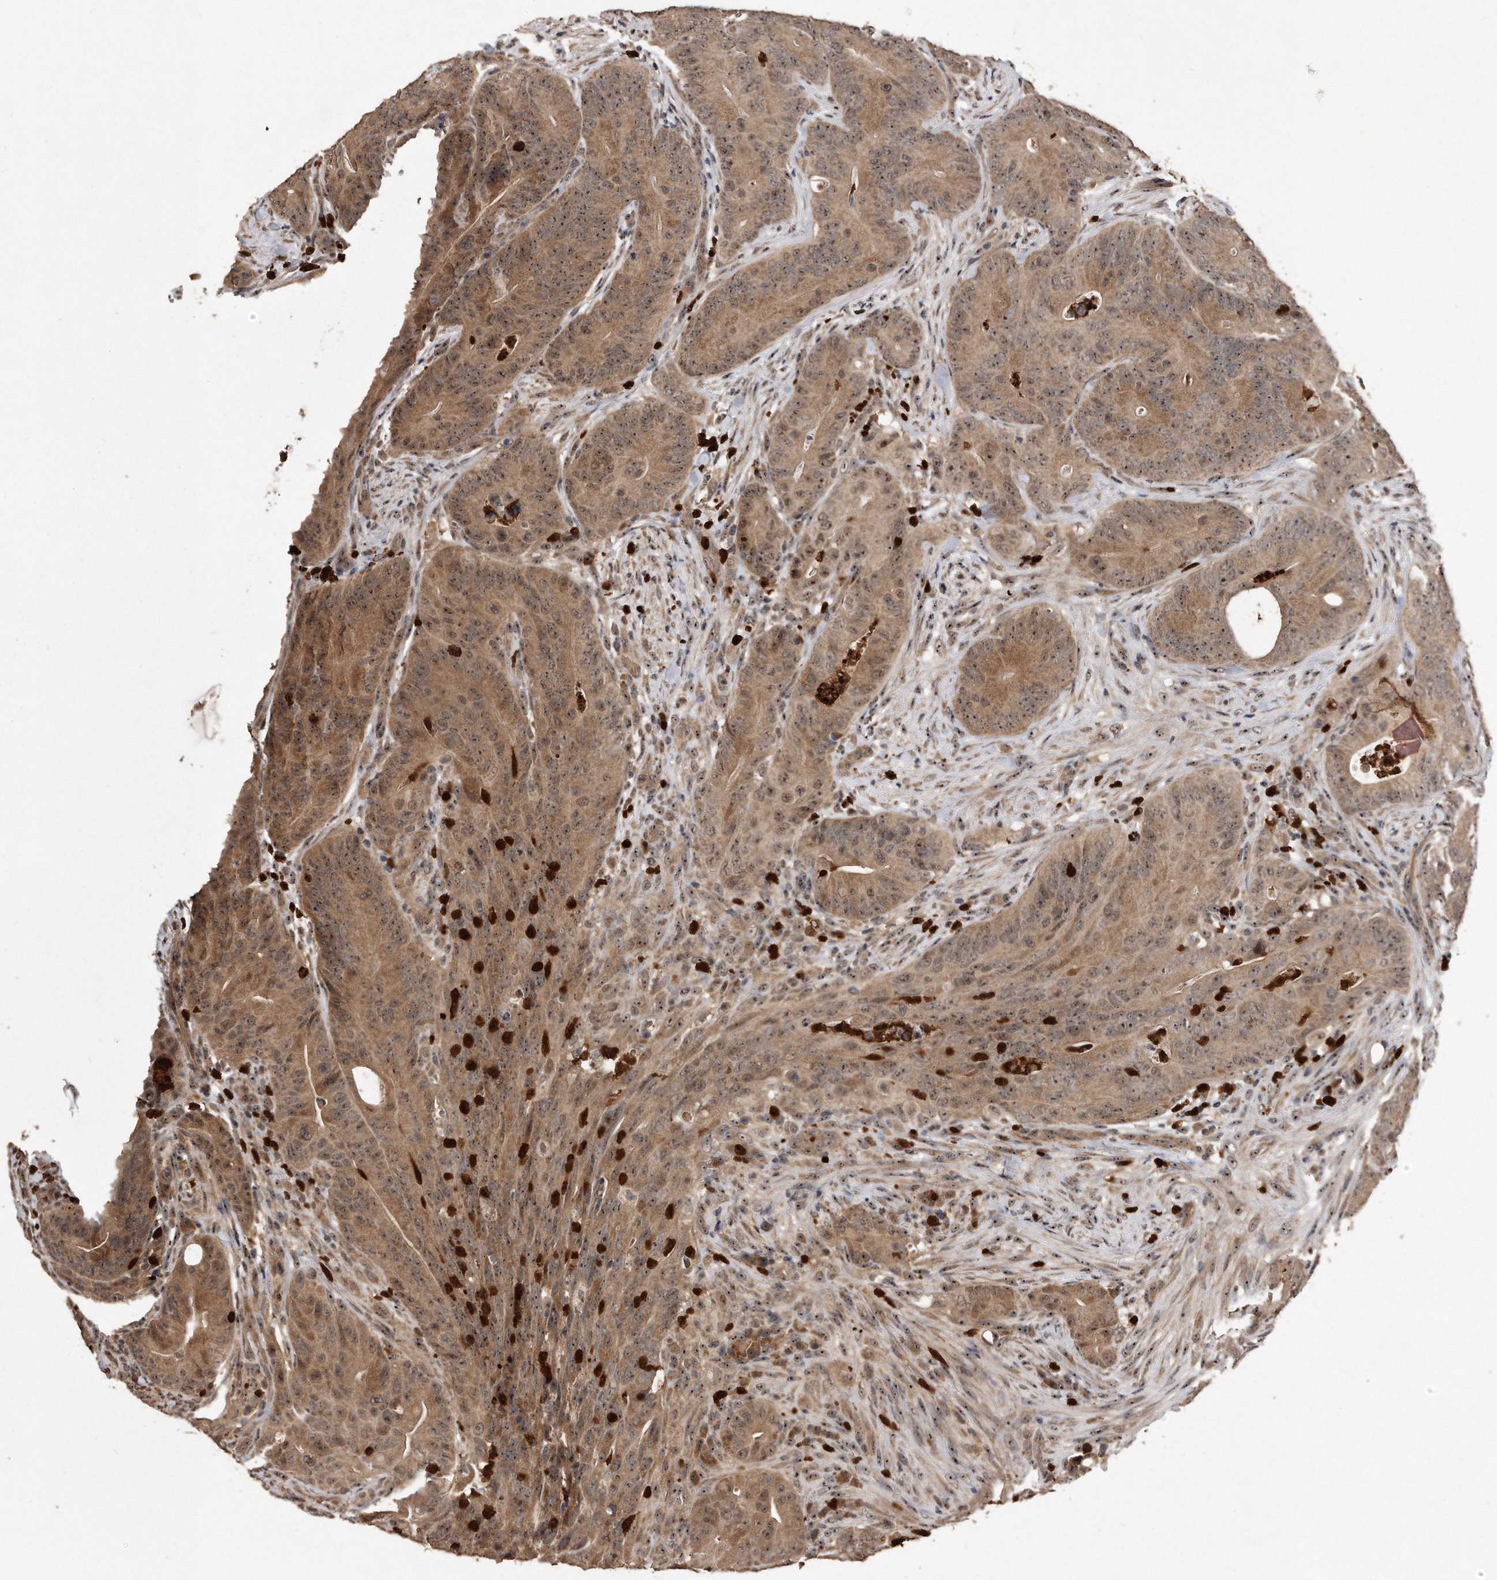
{"staining": {"intensity": "moderate", "quantity": ">75%", "location": "cytoplasmic/membranous,nuclear"}, "tissue": "colorectal cancer", "cell_type": "Tumor cells", "image_type": "cancer", "snomed": [{"axis": "morphology", "description": "Normal tissue, NOS"}, {"axis": "topography", "description": "Colon"}], "caption": "Human colorectal cancer stained with a protein marker displays moderate staining in tumor cells.", "gene": "PELO", "patient": {"sex": "female", "age": 82}}